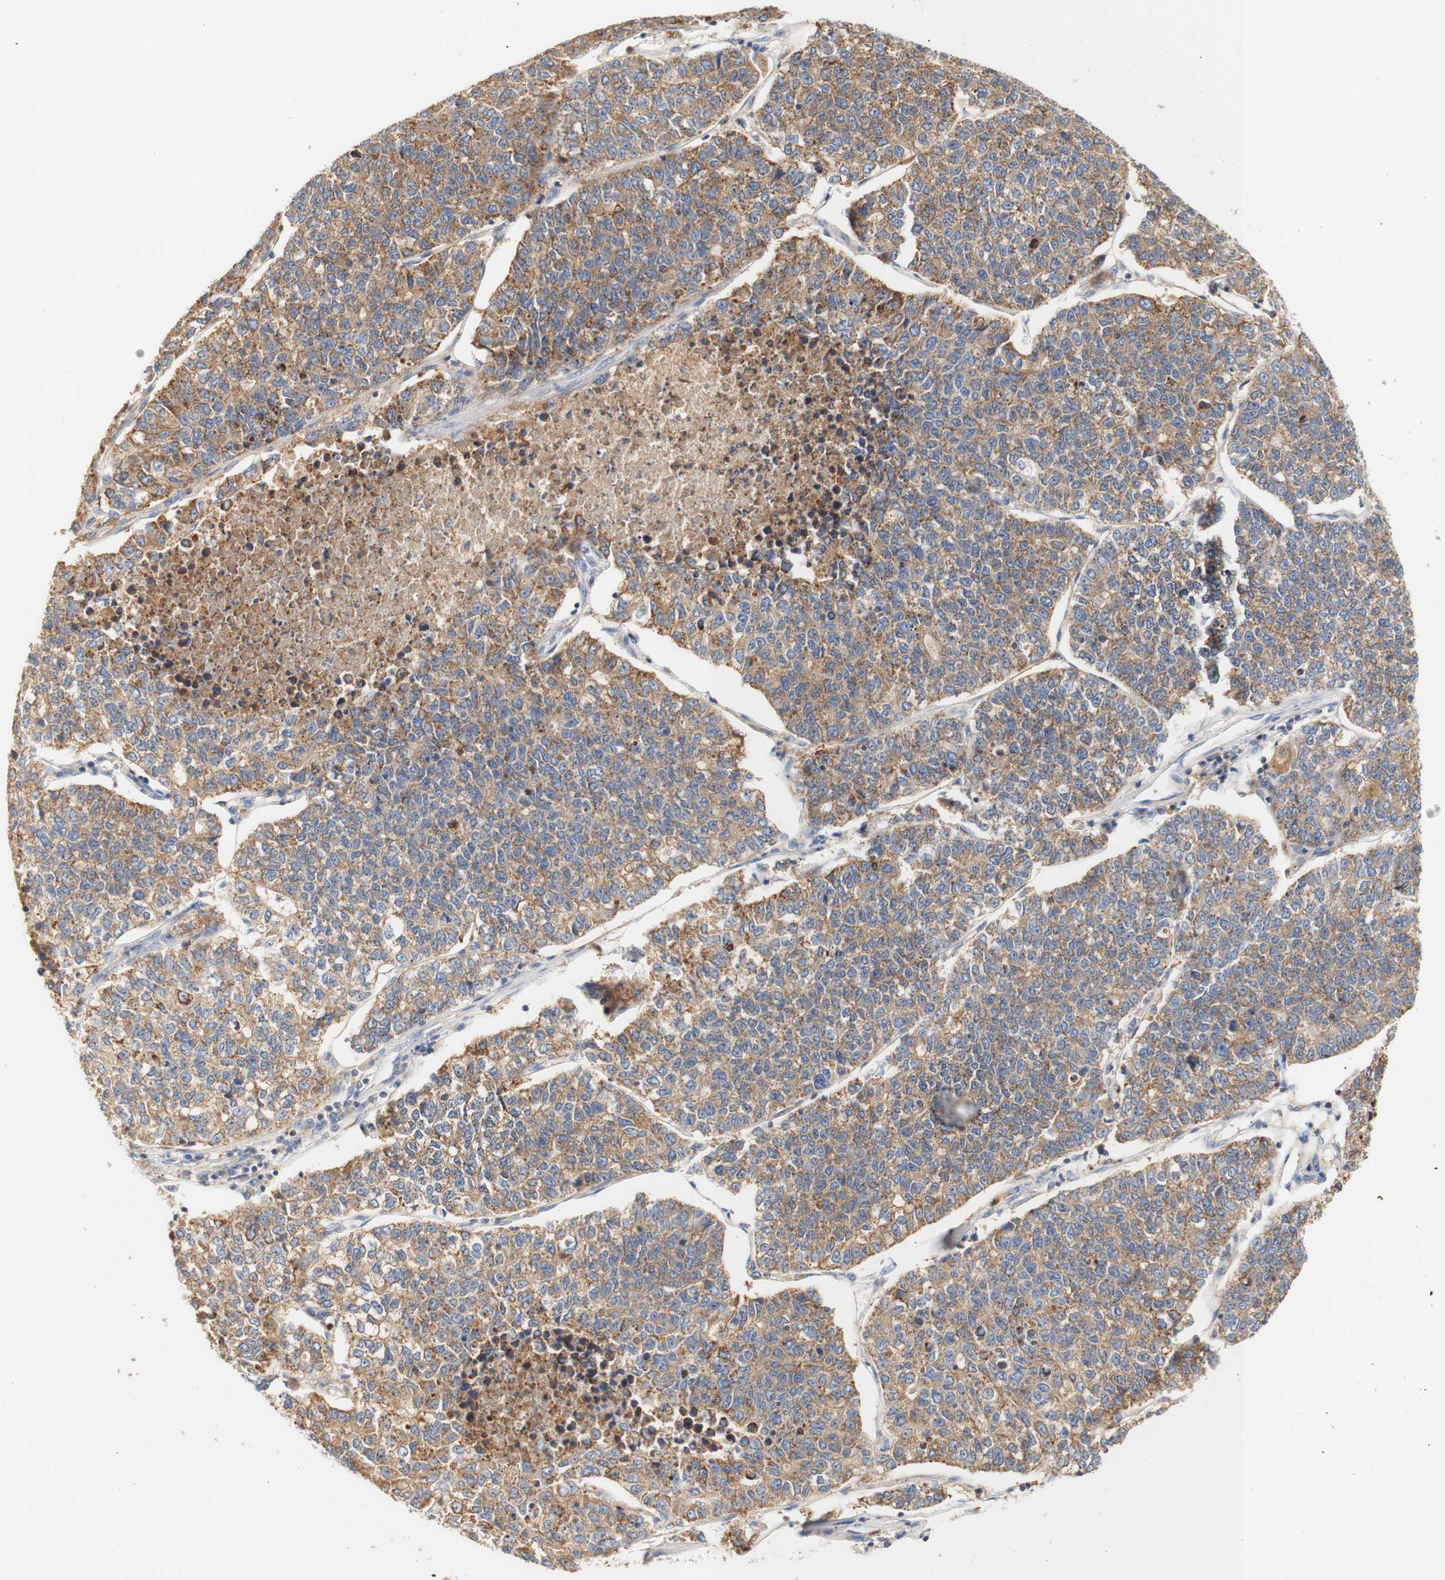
{"staining": {"intensity": "moderate", "quantity": ">75%", "location": "cytoplasmic/membranous"}, "tissue": "lung cancer", "cell_type": "Tumor cells", "image_type": "cancer", "snomed": [{"axis": "morphology", "description": "Adenocarcinoma, NOS"}, {"axis": "topography", "description": "Lung"}], "caption": "Moderate cytoplasmic/membranous protein staining is identified in about >75% of tumor cells in adenocarcinoma (lung). Using DAB (brown) and hematoxylin (blue) stains, captured at high magnification using brightfield microscopy.", "gene": "PCDH7", "patient": {"sex": "male", "age": 49}}